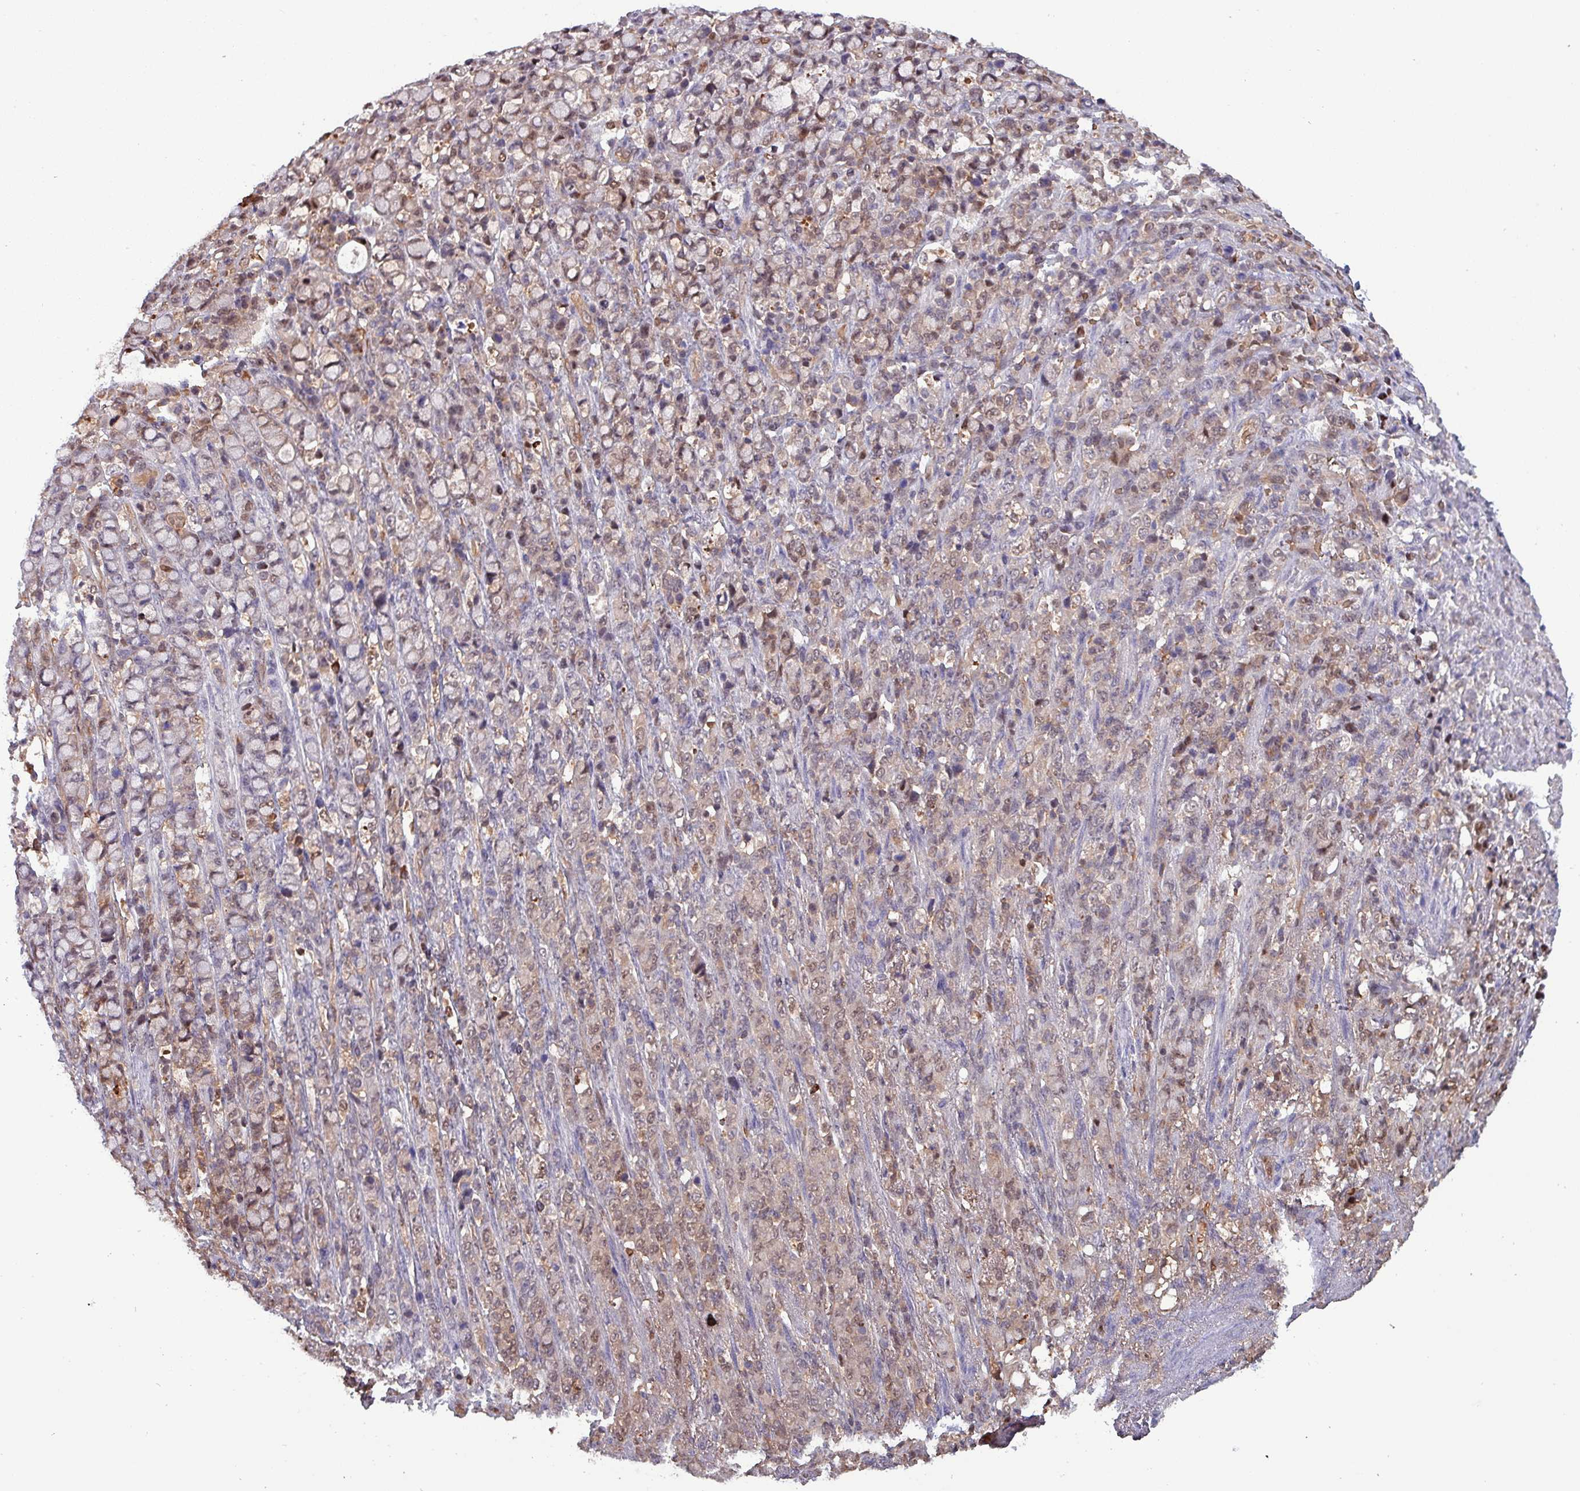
{"staining": {"intensity": "weak", "quantity": ">75%", "location": "nuclear"}, "tissue": "stomach cancer", "cell_type": "Tumor cells", "image_type": "cancer", "snomed": [{"axis": "morphology", "description": "Normal tissue, NOS"}, {"axis": "morphology", "description": "Adenocarcinoma, NOS"}, {"axis": "topography", "description": "Stomach"}], "caption": "IHC (DAB (3,3'-diaminobenzidine)) staining of stomach adenocarcinoma shows weak nuclear protein positivity in about >75% of tumor cells.", "gene": "PSMB8", "patient": {"sex": "female", "age": 79}}